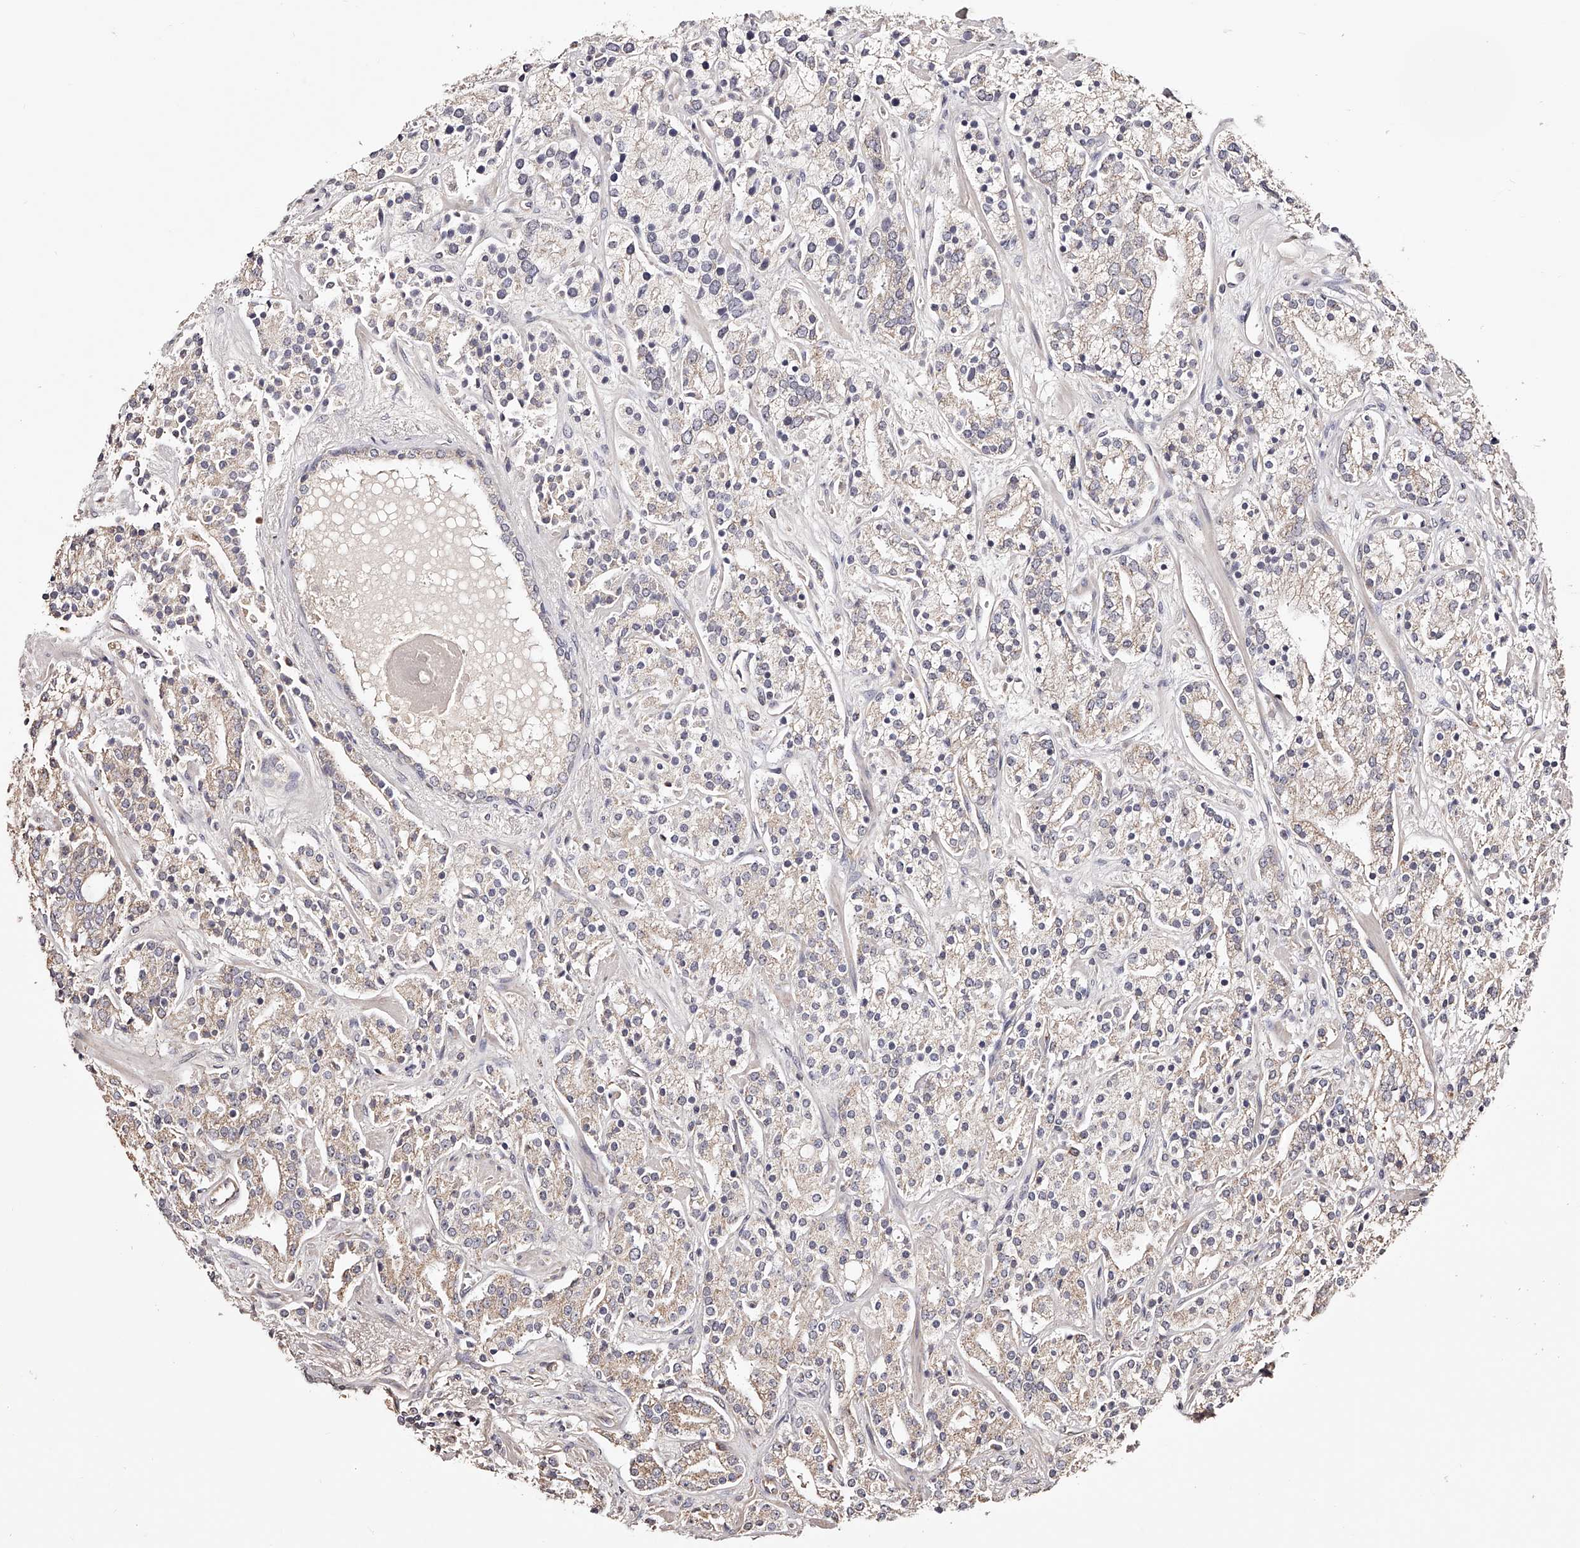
{"staining": {"intensity": "weak", "quantity": "25%-75%", "location": "cytoplasmic/membranous"}, "tissue": "prostate cancer", "cell_type": "Tumor cells", "image_type": "cancer", "snomed": [{"axis": "morphology", "description": "Adenocarcinoma, High grade"}, {"axis": "topography", "description": "Prostate"}], "caption": "High-grade adenocarcinoma (prostate) was stained to show a protein in brown. There is low levels of weak cytoplasmic/membranous staining in approximately 25%-75% of tumor cells.", "gene": "USP21", "patient": {"sex": "male", "age": 71}}